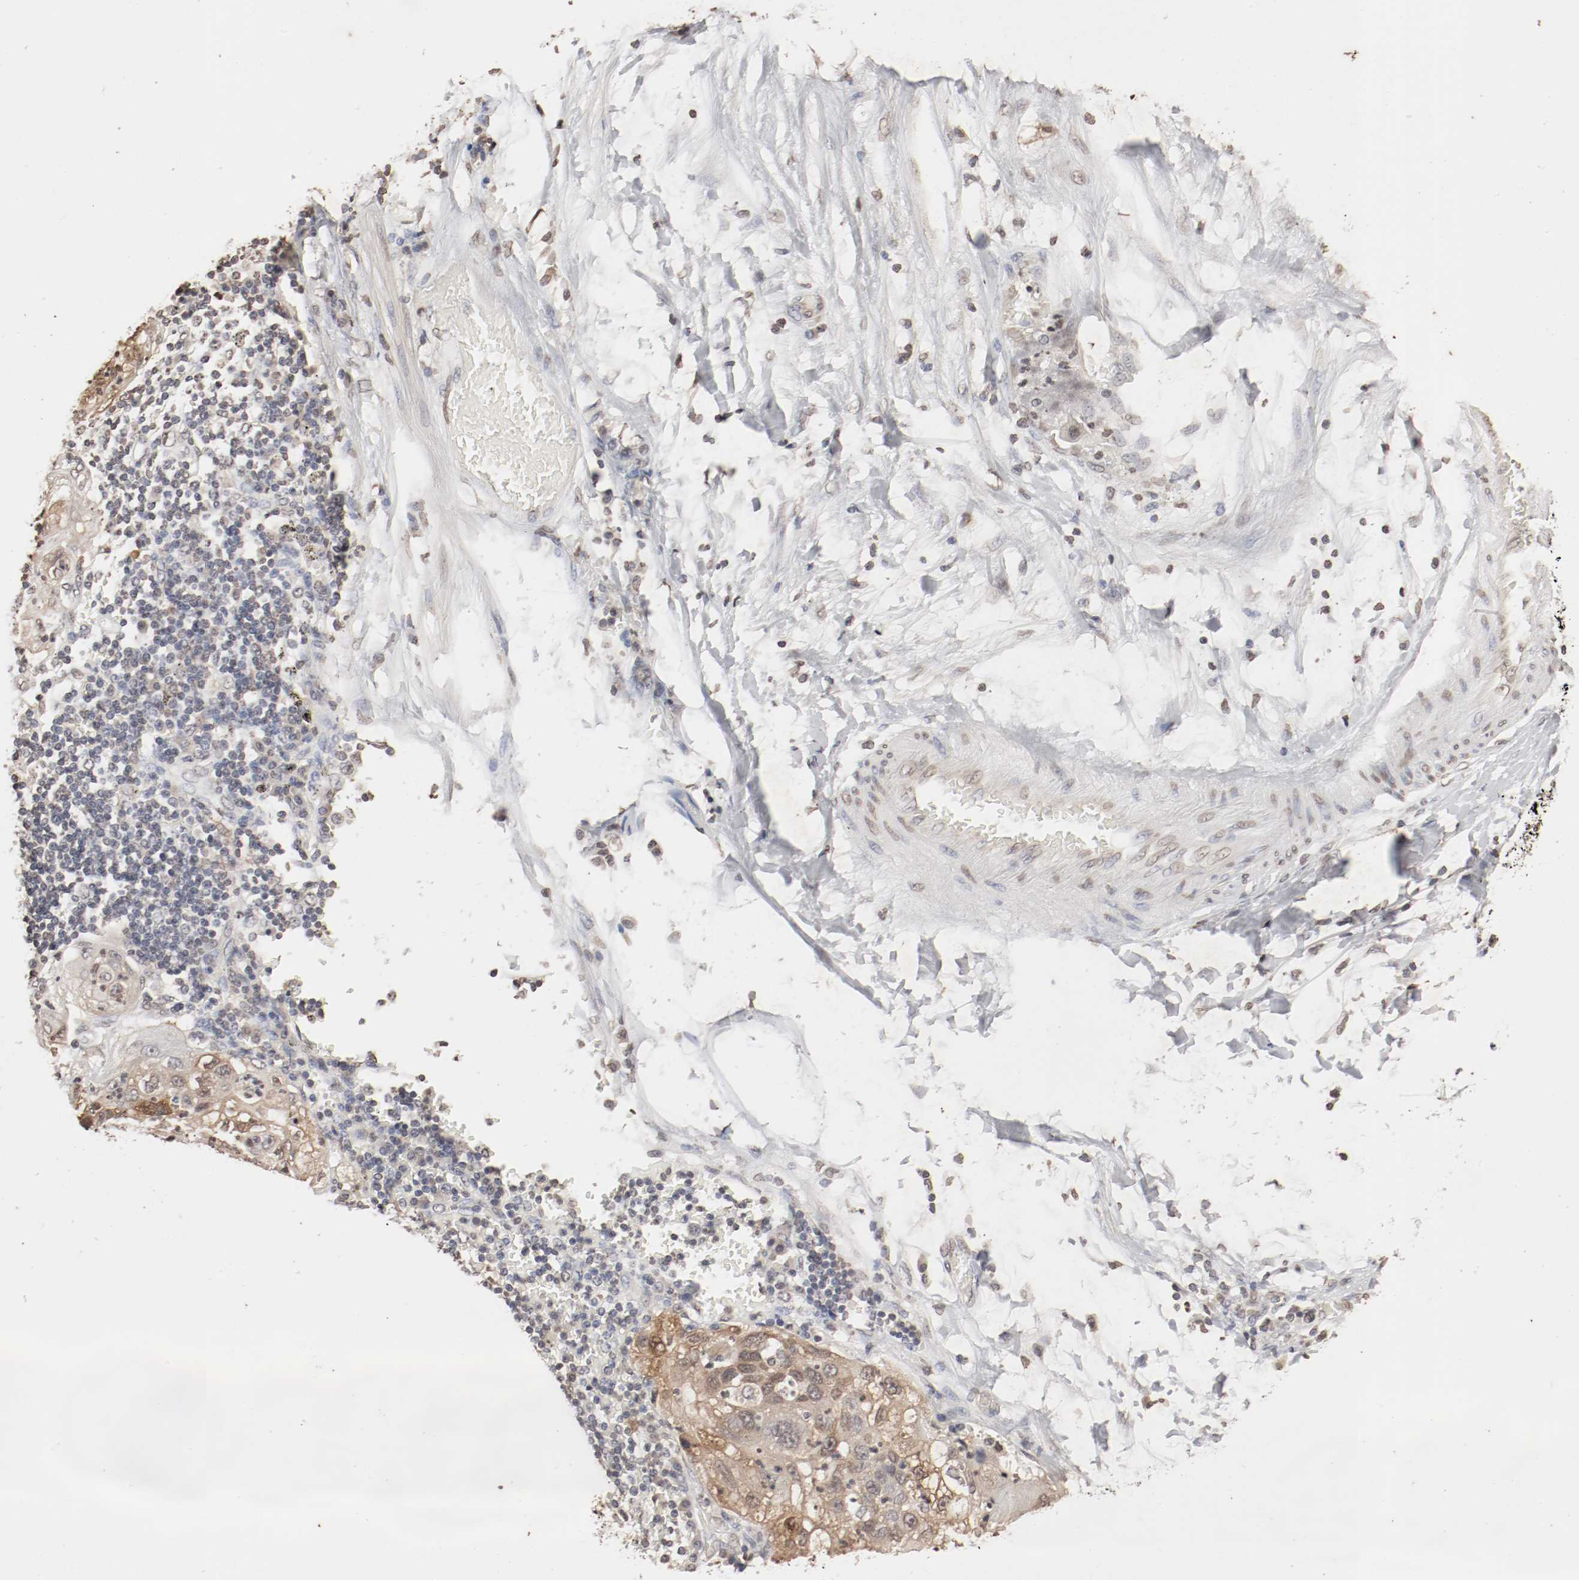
{"staining": {"intensity": "moderate", "quantity": ">75%", "location": "cytoplasmic/membranous,nuclear"}, "tissue": "lung cancer", "cell_type": "Tumor cells", "image_type": "cancer", "snomed": [{"axis": "morphology", "description": "Inflammation, NOS"}, {"axis": "morphology", "description": "Squamous cell carcinoma, NOS"}, {"axis": "topography", "description": "Lymph node"}, {"axis": "topography", "description": "Soft tissue"}, {"axis": "topography", "description": "Lung"}], "caption": "Immunohistochemical staining of human lung squamous cell carcinoma exhibits moderate cytoplasmic/membranous and nuclear protein expression in about >75% of tumor cells. (IHC, brightfield microscopy, high magnification).", "gene": "WASL", "patient": {"sex": "male", "age": 66}}